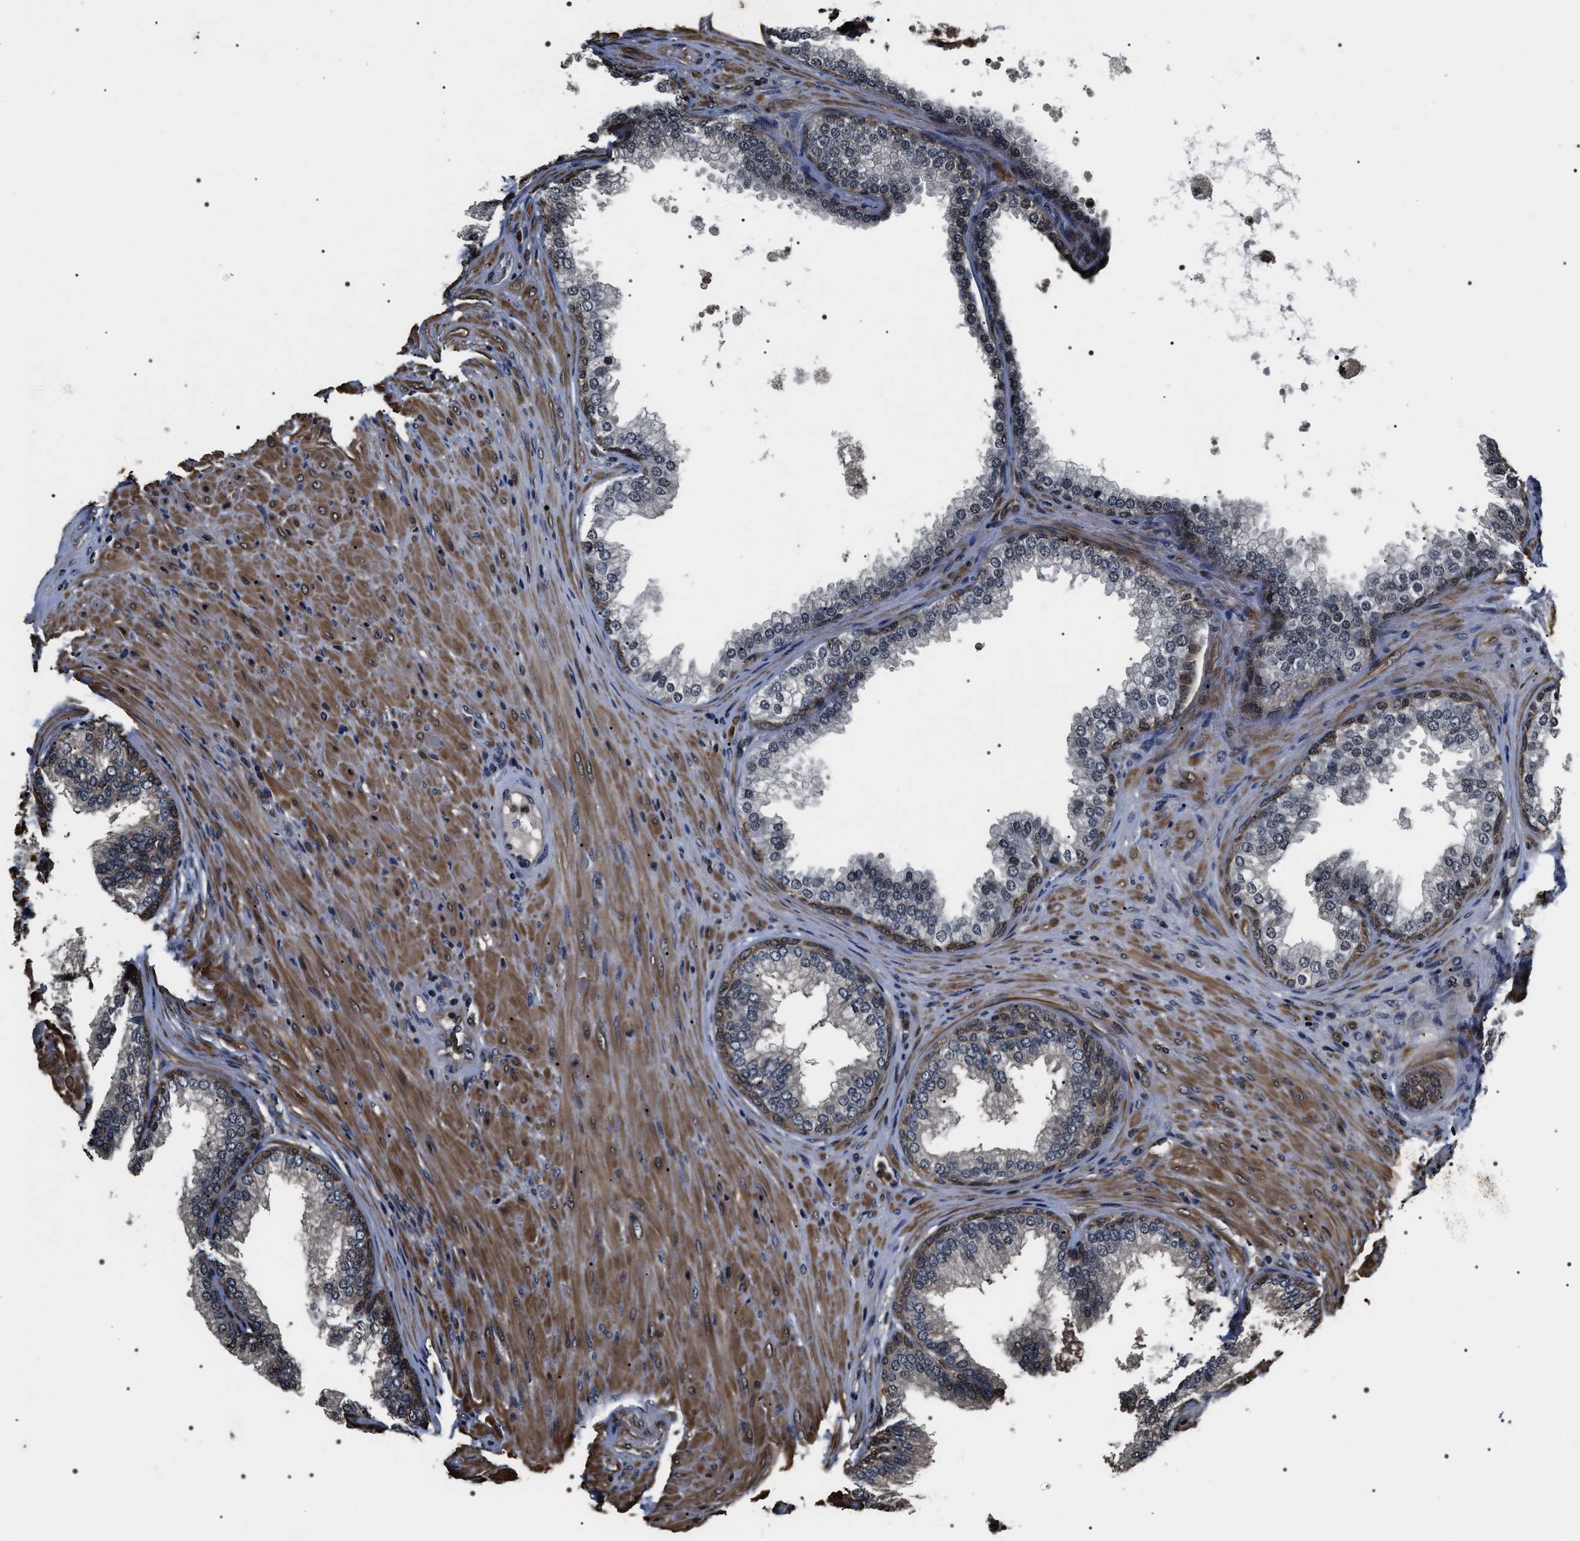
{"staining": {"intensity": "moderate", "quantity": "<25%", "location": "cytoplasmic/membranous,nuclear"}, "tissue": "prostate", "cell_type": "Glandular cells", "image_type": "normal", "snomed": [{"axis": "morphology", "description": "Normal tissue, NOS"}, {"axis": "topography", "description": "Prostate"}], "caption": "Protein expression analysis of benign human prostate reveals moderate cytoplasmic/membranous,nuclear expression in approximately <25% of glandular cells.", "gene": "ARHGAP22", "patient": {"sex": "male", "age": 76}}